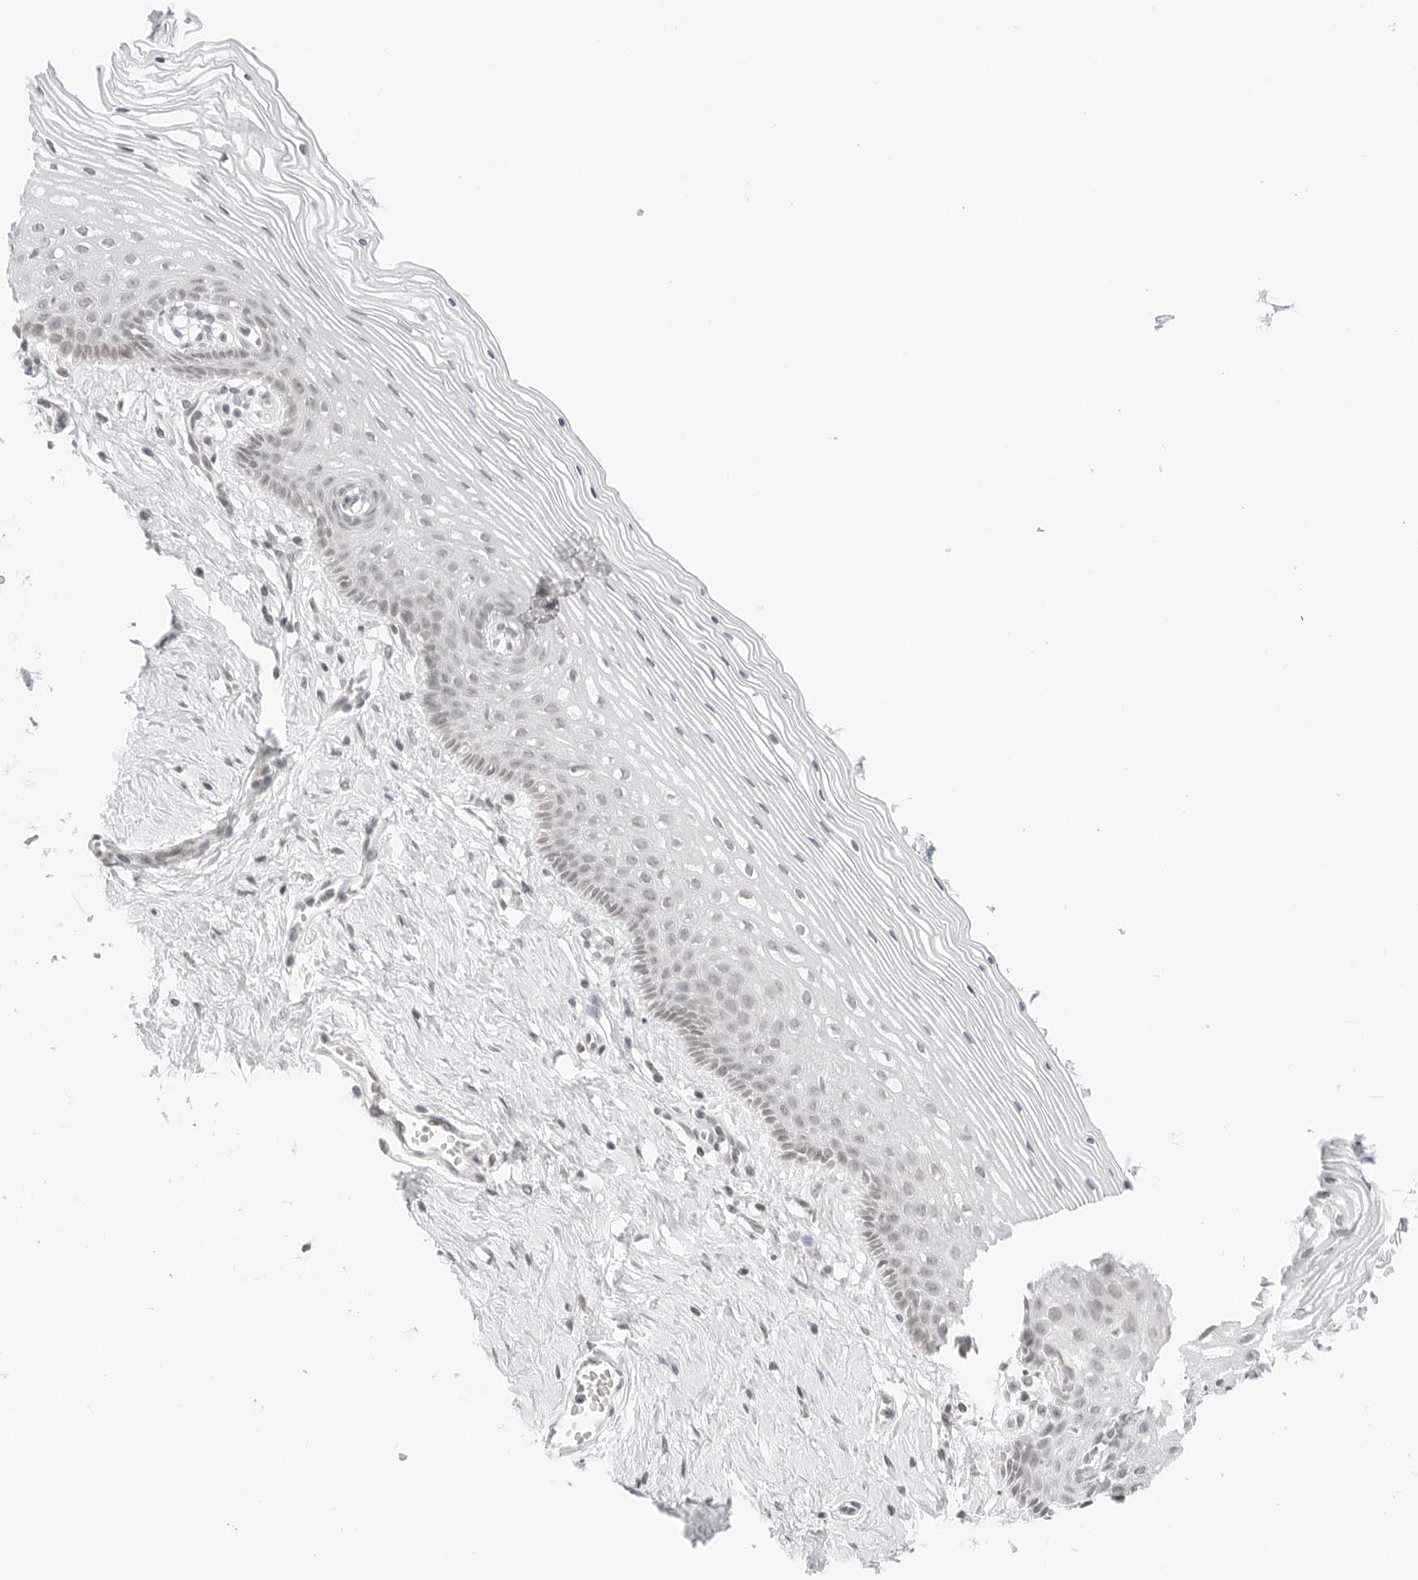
{"staining": {"intensity": "weak", "quantity": "<25%", "location": "nuclear"}, "tissue": "vagina", "cell_type": "Squamous epithelial cells", "image_type": "normal", "snomed": [{"axis": "morphology", "description": "Normal tissue, NOS"}, {"axis": "topography", "description": "Vagina"}], "caption": "Immunohistochemistry of normal vagina displays no positivity in squamous epithelial cells.", "gene": "NEO1", "patient": {"sex": "female", "age": 32}}